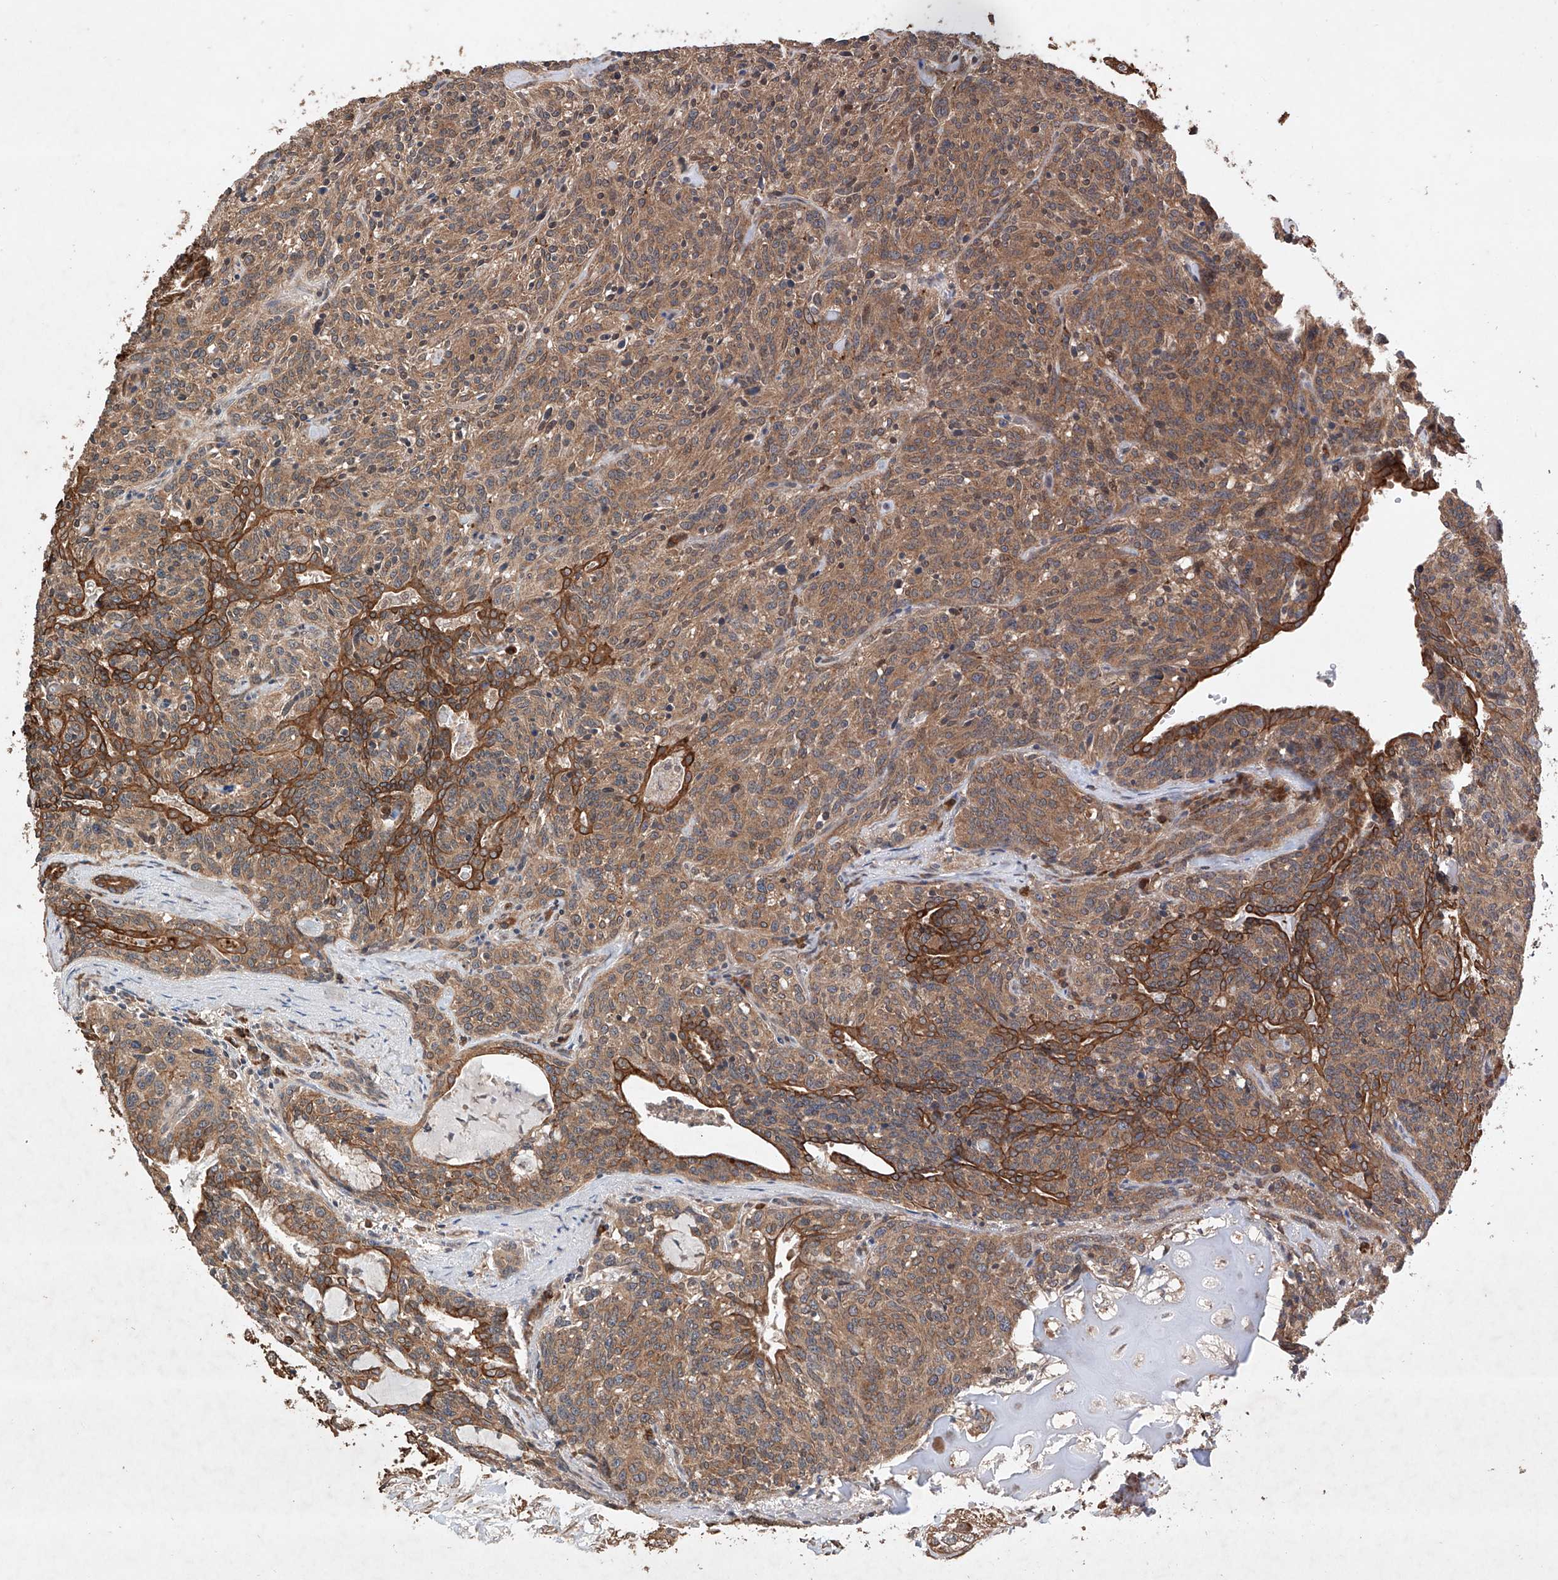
{"staining": {"intensity": "moderate", "quantity": ">75%", "location": "cytoplasmic/membranous"}, "tissue": "carcinoid", "cell_type": "Tumor cells", "image_type": "cancer", "snomed": [{"axis": "morphology", "description": "Carcinoid, malignant, NOS"}, {"axis": "topography", "description": "Lung"}], "caption": "Tumor cells reveal medium levels of moderate cytoplasmic/membranous positivity in about >75% of cells in carcinoid. The staining is performed using DAB (3,3'-diaminobenzidine) brown chromogen to label protein expression. The nuclei are counter-stained blue using hematoxylin.", "gene": "LURAP1", "patient": {"sex": "female", "age": 46}}